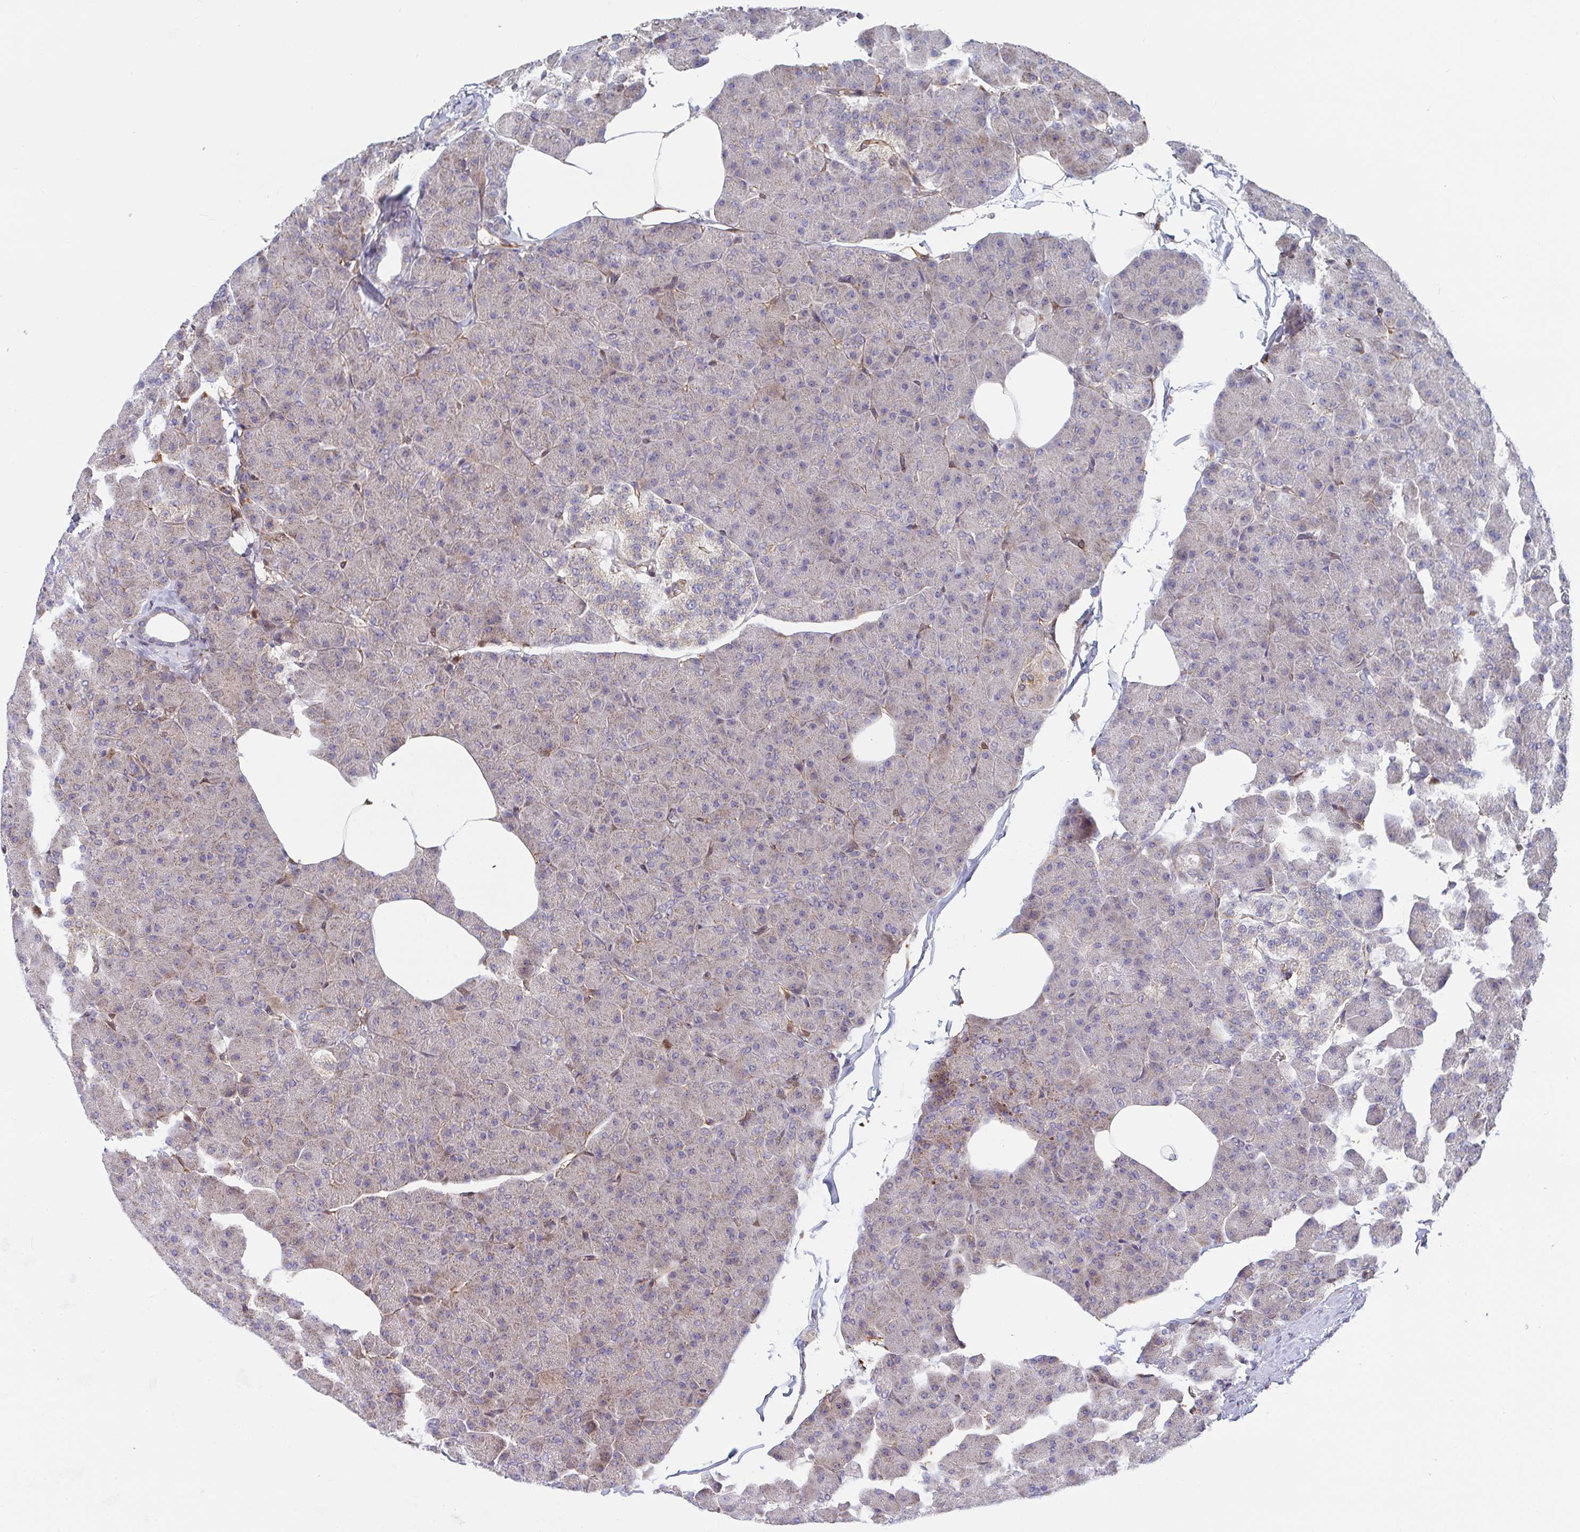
{"staining": {"intensity": "moderate", "quantity": "25%-75%", "location": "cytoplasmic/membranous"}, "tissue": "pancreas", "cell_type": "Exocrine glandular cells", "image_type": "normal", "snomed": [{"axis": "morphology", "description": "Normal tissue, NOS"}, {"axis": "topography", "description": "Pancreas"}], "caption": "Exocrine glandular cells reveal medium levels of moderate cytoplasmic/membranous expression in approximately 25%-75% of cells in normal human pancreas. (brown staining indicates protein expression, while blue staining denotes nuclei).", "gene": "EIF1AD", "patient": {"sex": "male", "age": 35}}